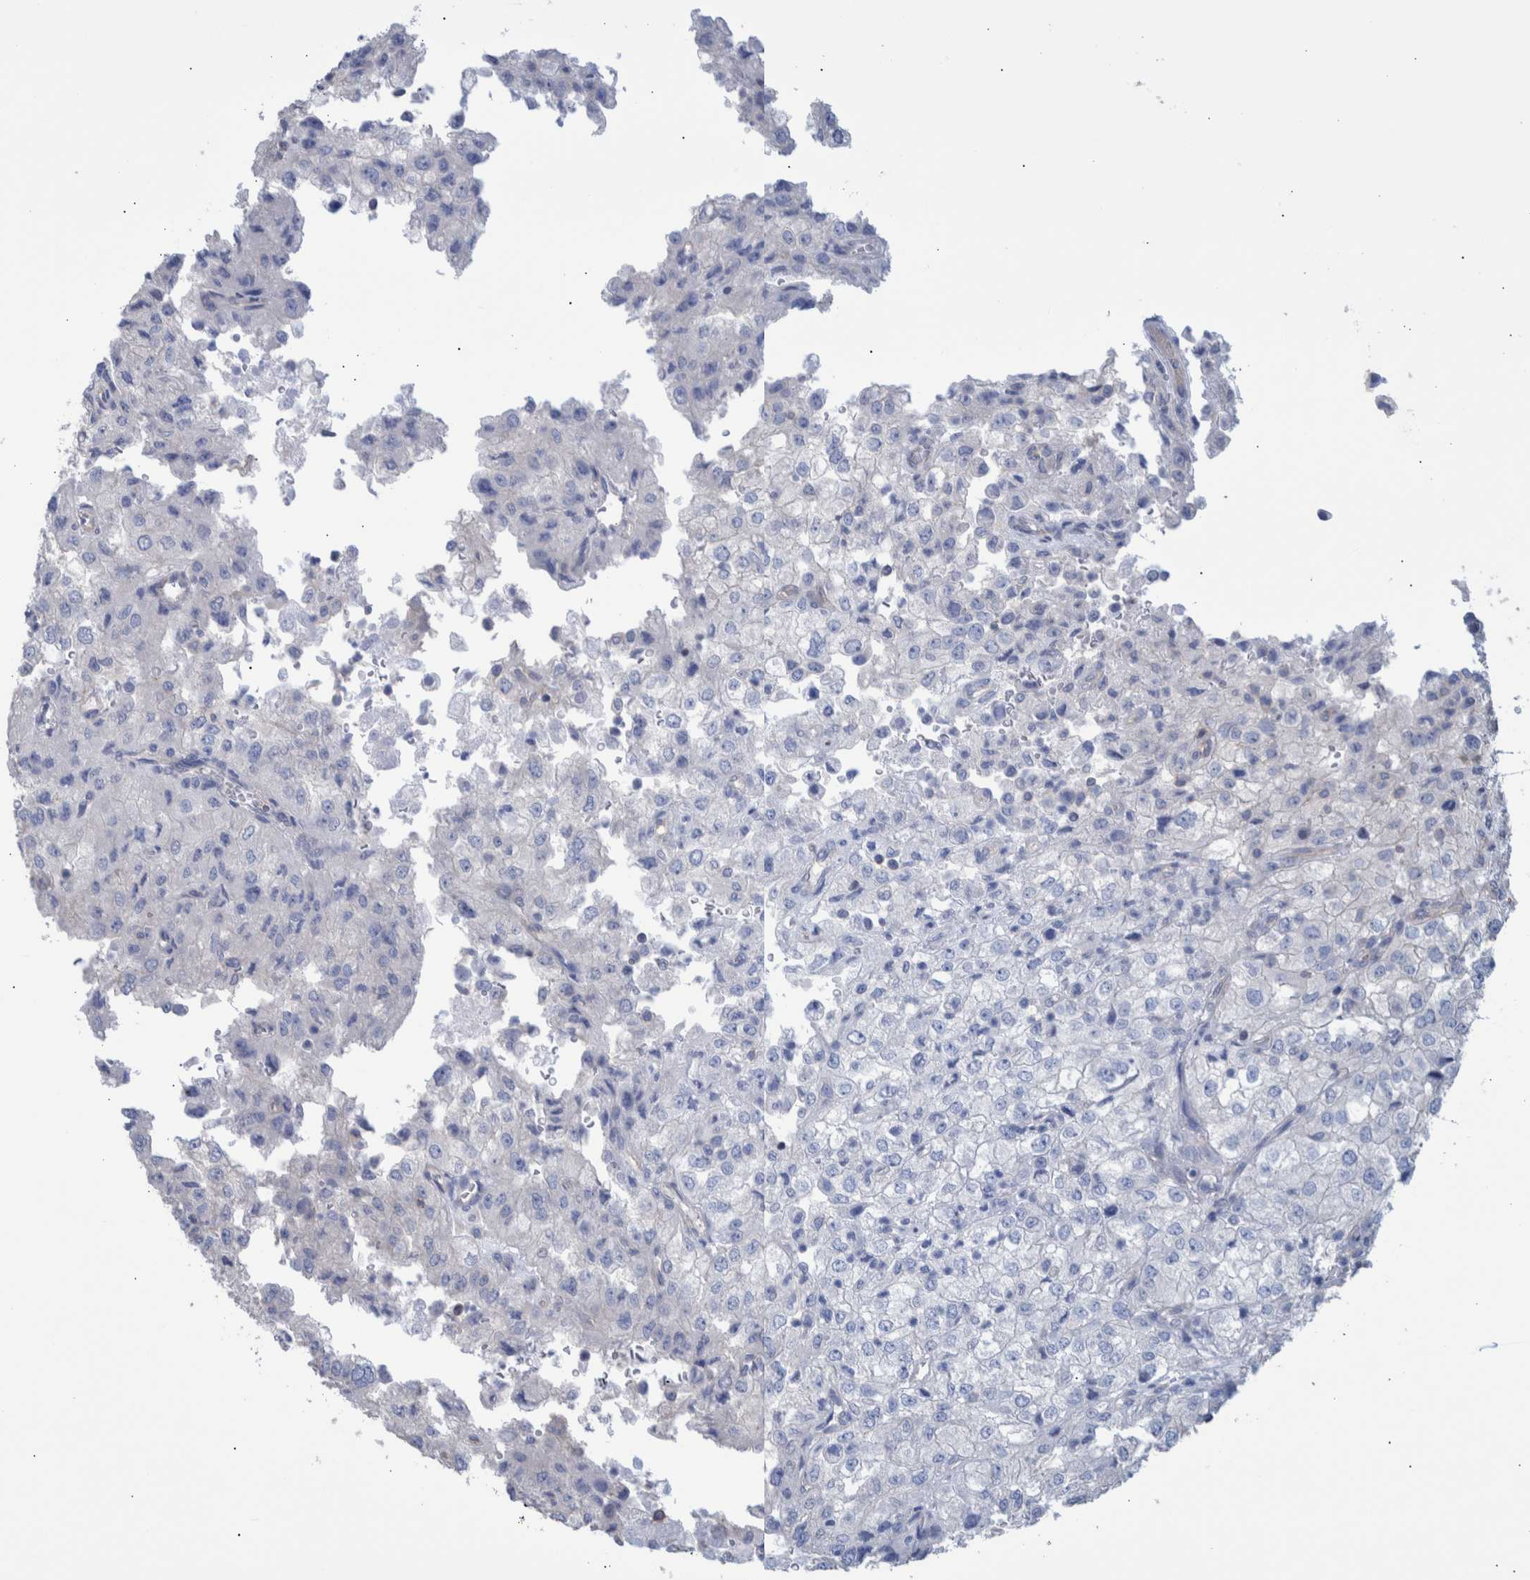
{"staining": {"intensity": "negative", "quantity": "none", "location": "none"}, "tissue": "renal cancer", "cell_type": "Tumor cells", "image_type": "cancer", "snomed": [{"axis": "morphology", "description": "Adenocarcinoma, NOS"}, {"axis": "topography", "description": "Kidney"}], "caption": "Tumor cells are negative for brown protein staining in adenocarcinoma (renal).", "gene": "PPP3CC", "patient": {"sex": "female", "age": 54}}